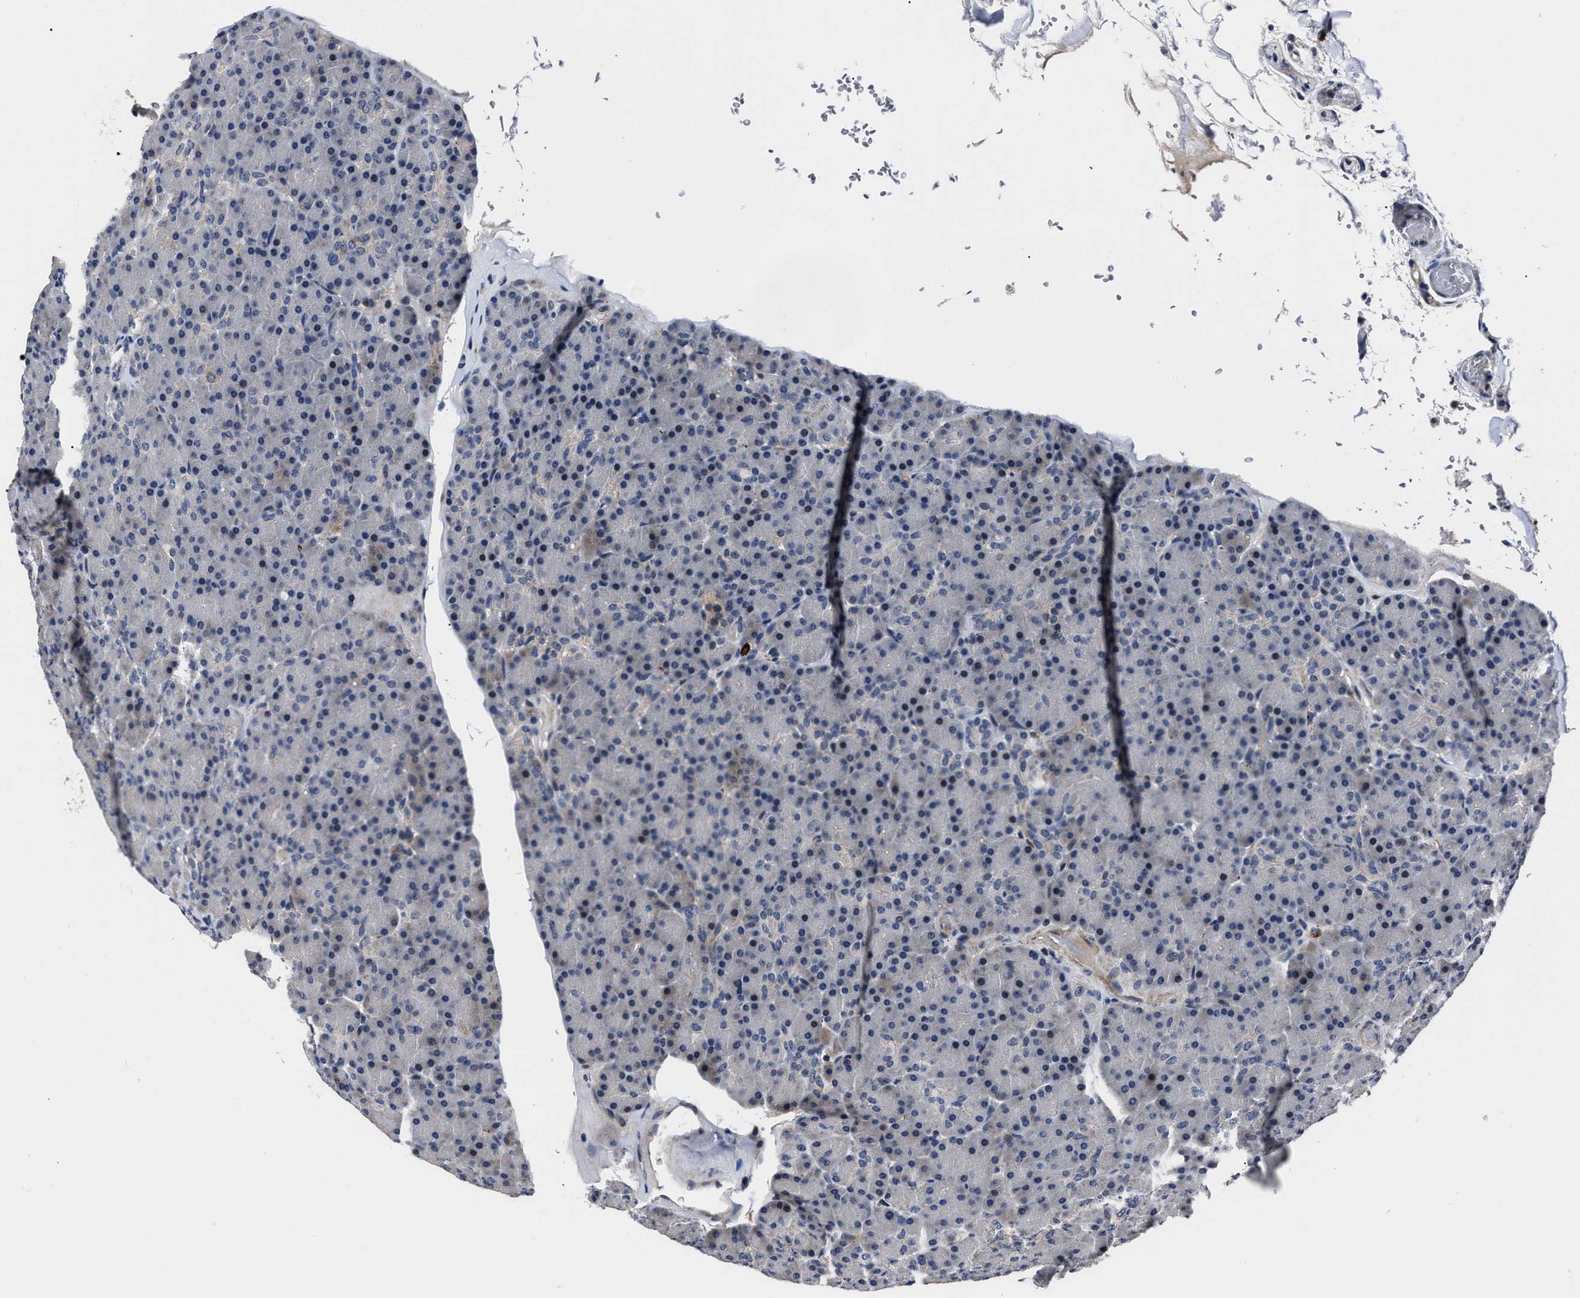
{"staining": {"intensity": "negative", "quantity": "none", "location": "none"}, "tissue": "pancreas", "cell_type": "Exocrine glandular cells", "image_type": "normal", "snomed": [{"axis": "morphology", "description": "Normal tissue, NOS"}, {"axis": "topography", "description": "Pancreas"}], "caption": "This is an immunohistochemistry micrograph of benign pancreas. There is no positivity in exocrine glandular cells.", "gene": "RSBN1L", "patient": {"sex": "female", "age": 43}}